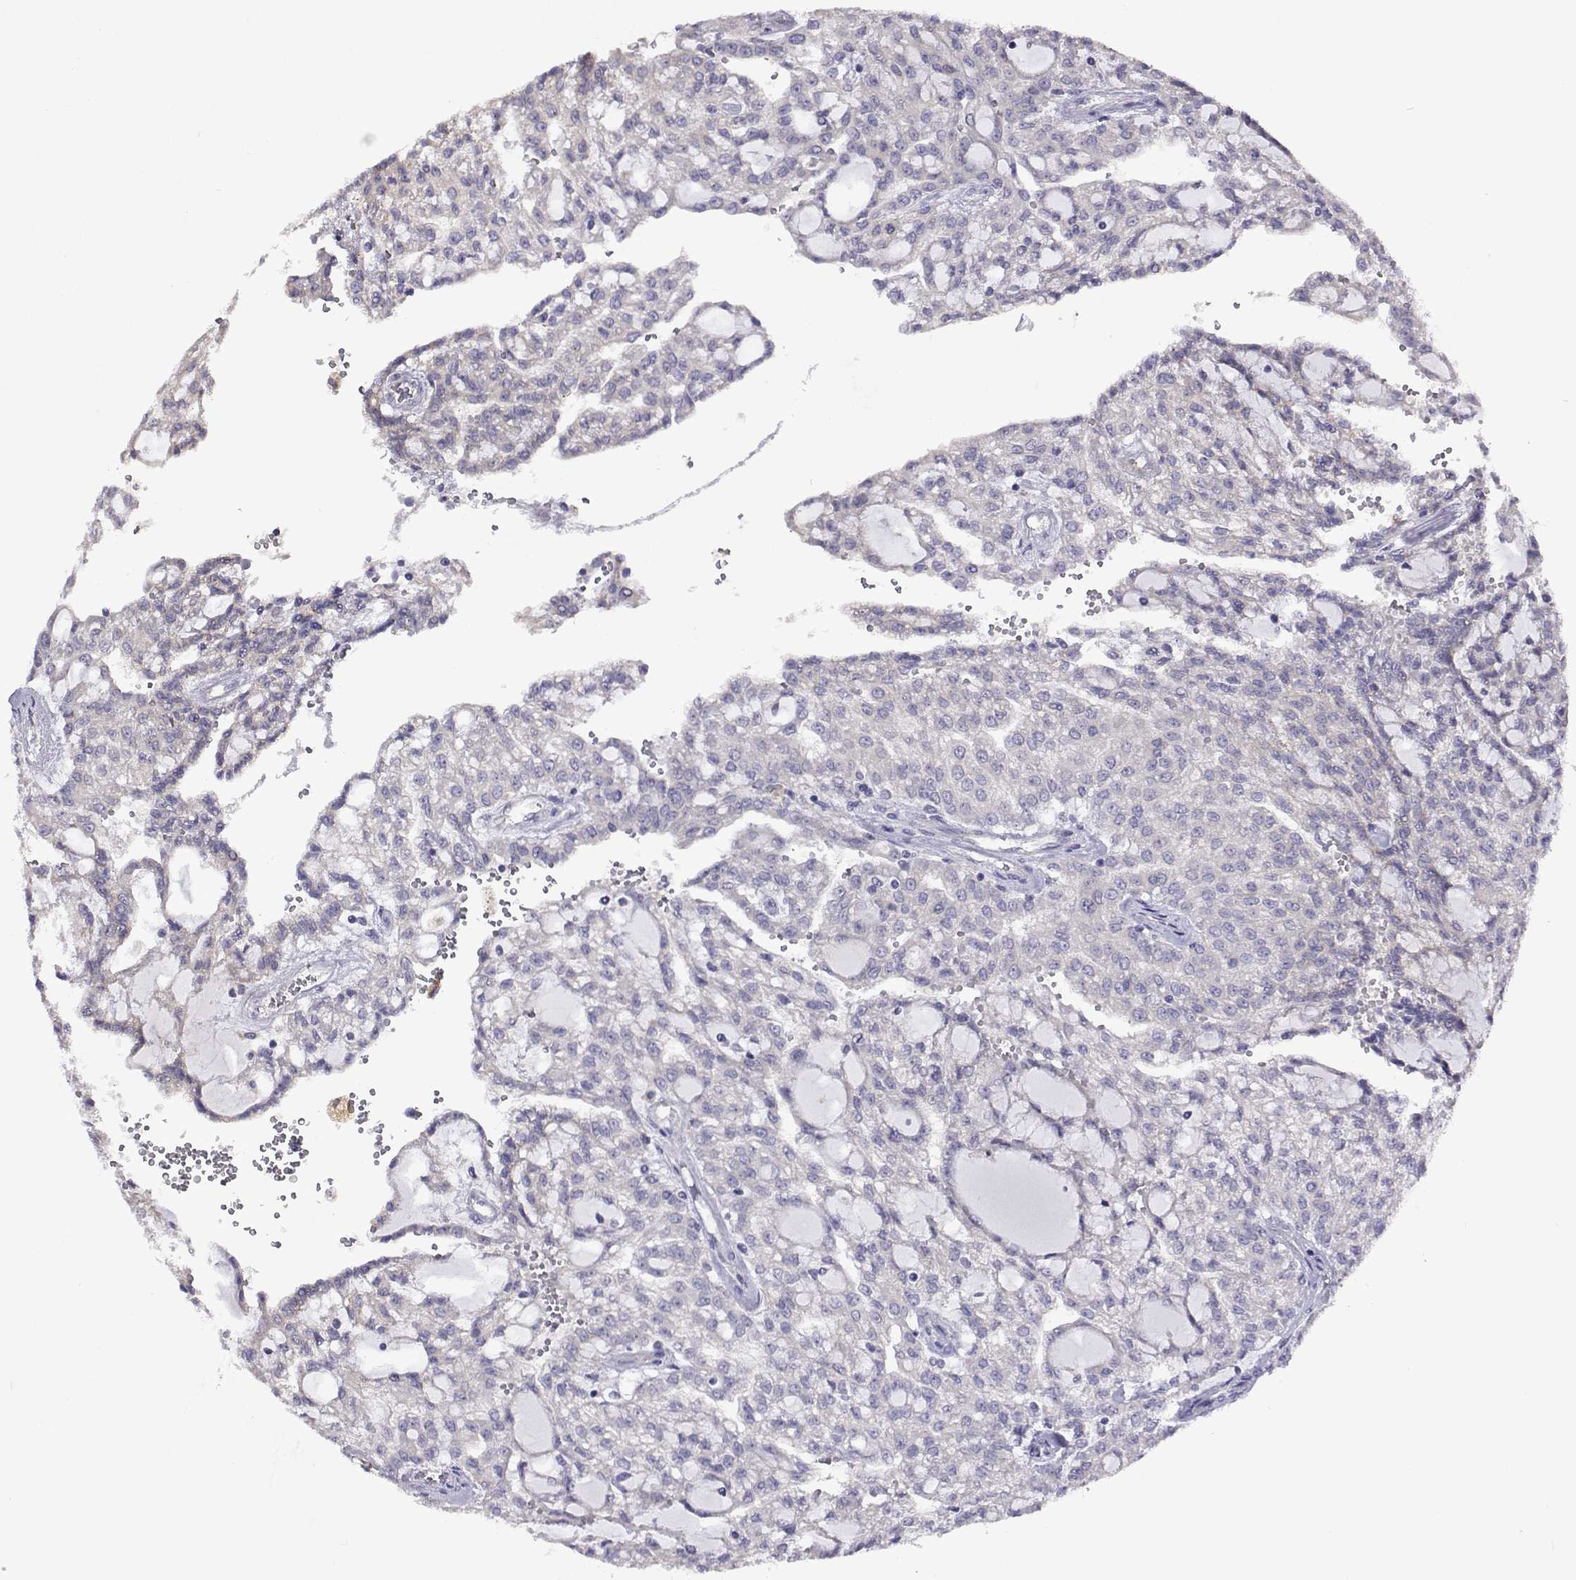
{"staining": {"intensity": "negative", "quantity": "none", "location": "none"}, "tissue": "renal cancer", "cell_type": "Tumor cells", "image_type": "cancer", "snomed": [{"axis": "morphology", "description": "Adenocarcinoma, NOS"}, {"axis": "topography", "description": "Kidney"}], "caption": "IHC image of human renal cancer stained for a protein (brown), which displays no positivity in tumor cells.", "gene": "SULT2A1", "patient": {"sex": "male", "age": 63}}